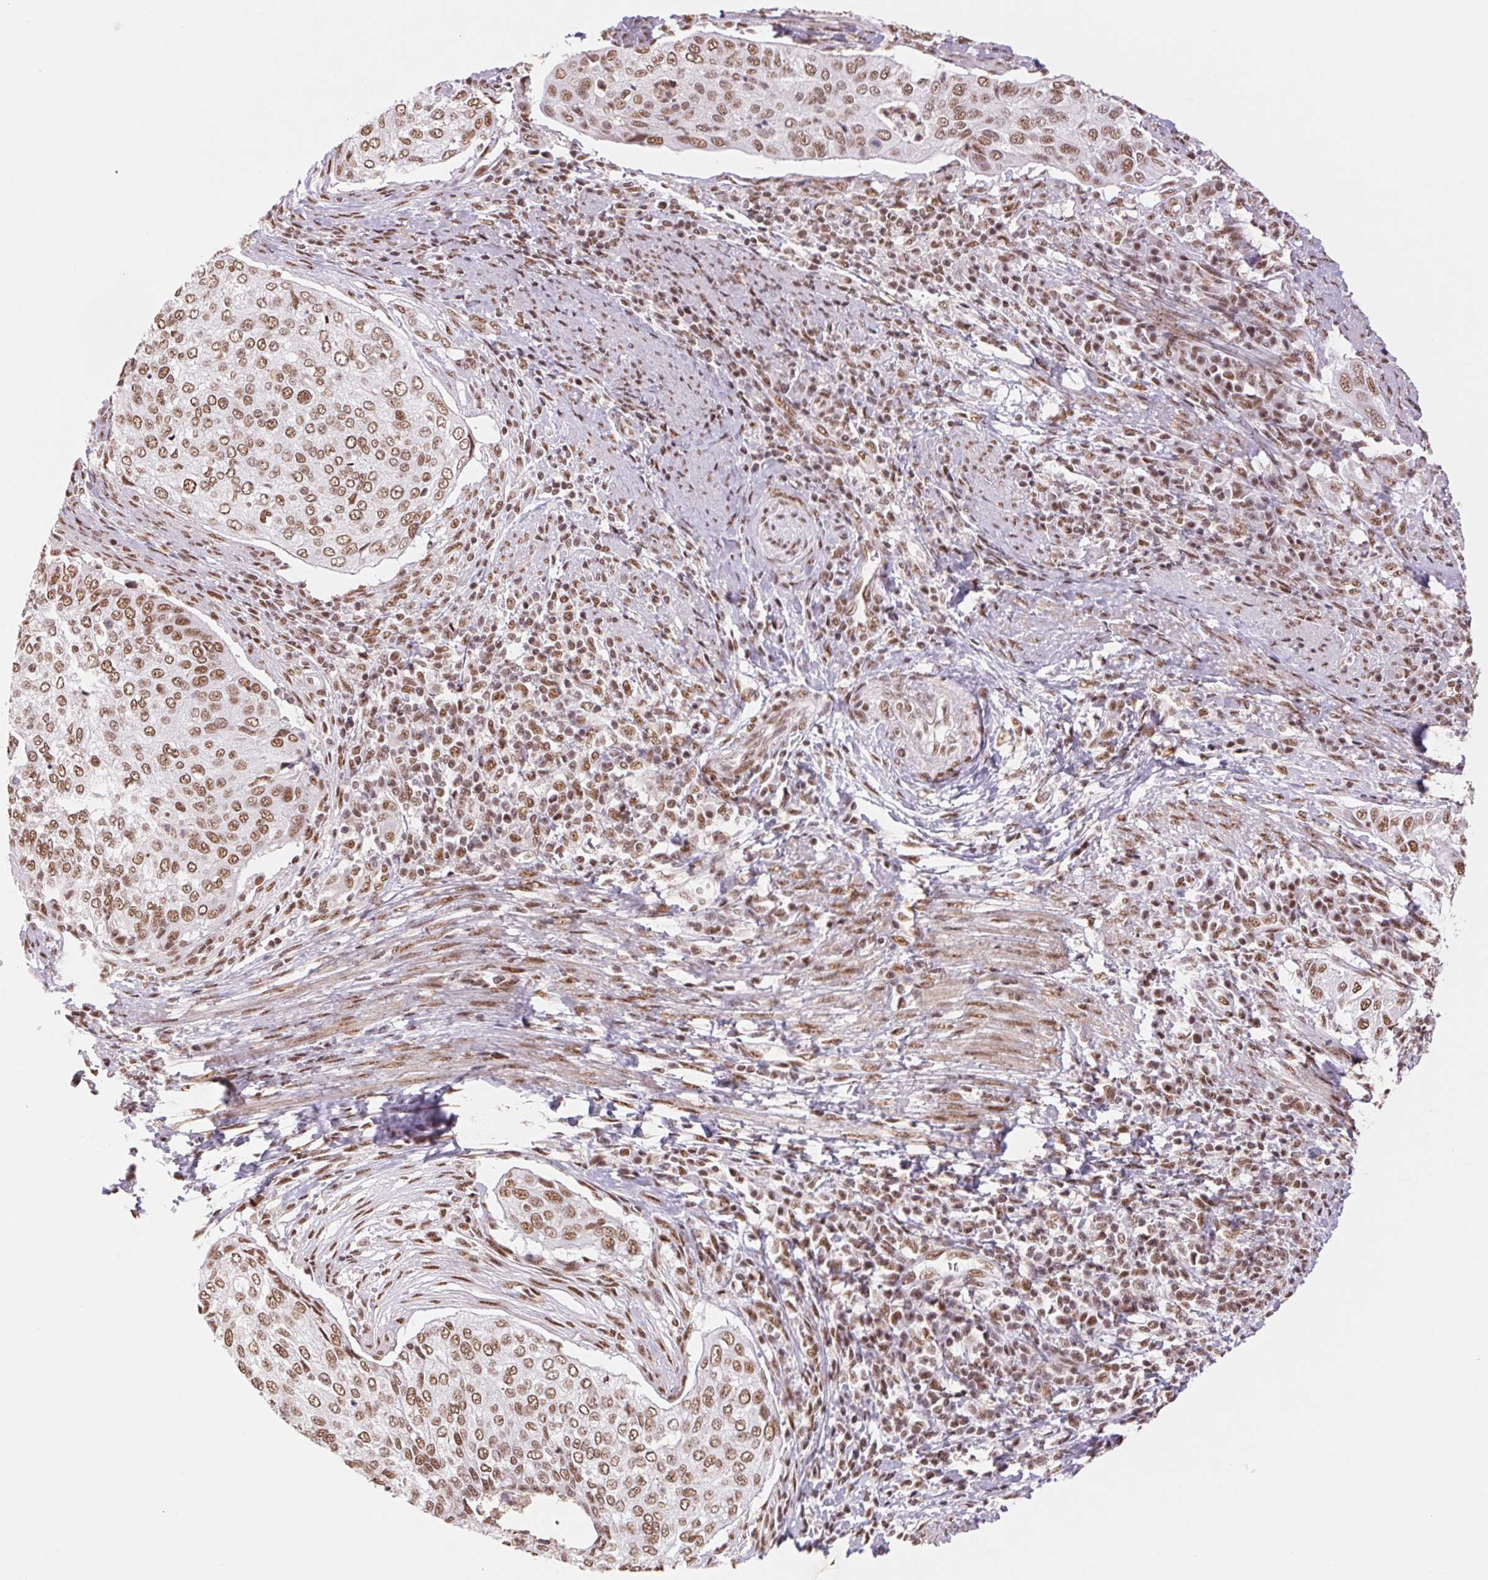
{"staining": {"intensity": "moderate", "quantity": ">75%", "location": "nuclear"}, "tissue": "cervical cancer", "cell_type": "Tumor cells", "image_type": "cancer", "snomed": [{"axis": "morphology", "description": "Squamous cell carcinoma, NOS"}, {"axis": "topography", "description": "Cervix"}], "caption": "Moderate nuclear expression for a protein is seen in about >75% of tumor cells of cervical cancer using immunohistochemistry.", "gene": "SREK1", "patient": {"sex": "female", "age": 38}}